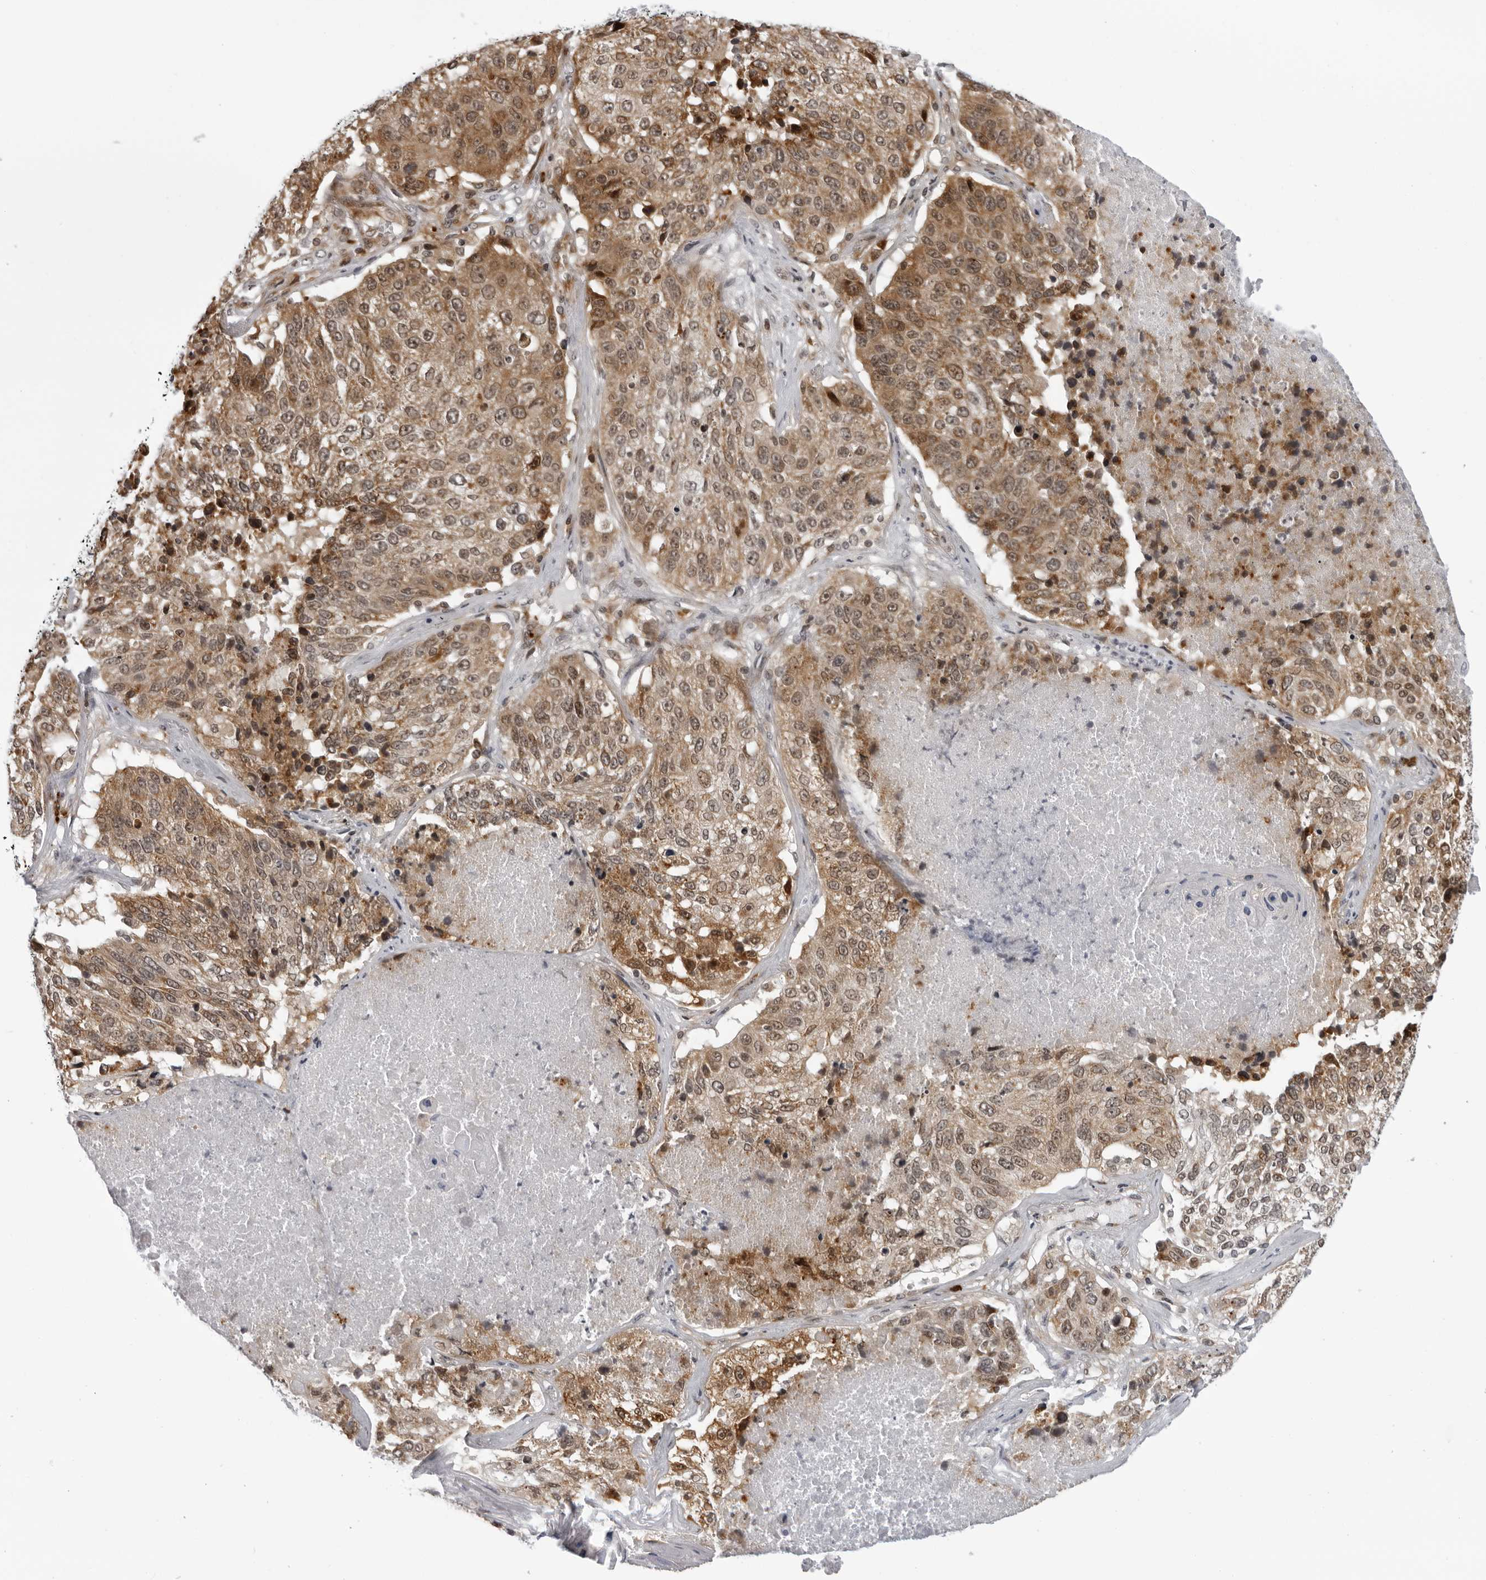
{"staining": {"intensity": "moderate", "quantity": ">75%", "location": "cytoplasmic/membranous"}, "tissue": "lung cancer", "cell_type": "Tumor cells", "image_type": "cancer", "snomed": [{"axis": "morphology", "description": "Squamous cell carcinoma, NOS"}, {"axis": "topography", "description": "Lung"}], "caption": "DAB (3,3'-diaminobenzidine) immunohistochemical staining of human lung cancer (squamous cell carcinoma) demonstrates moderate cytoplasmic/membranous protein positivity in about >75% of tumor cells.", "gene": "GCSAML", "patient": {"sex": "male", "age": 61}}